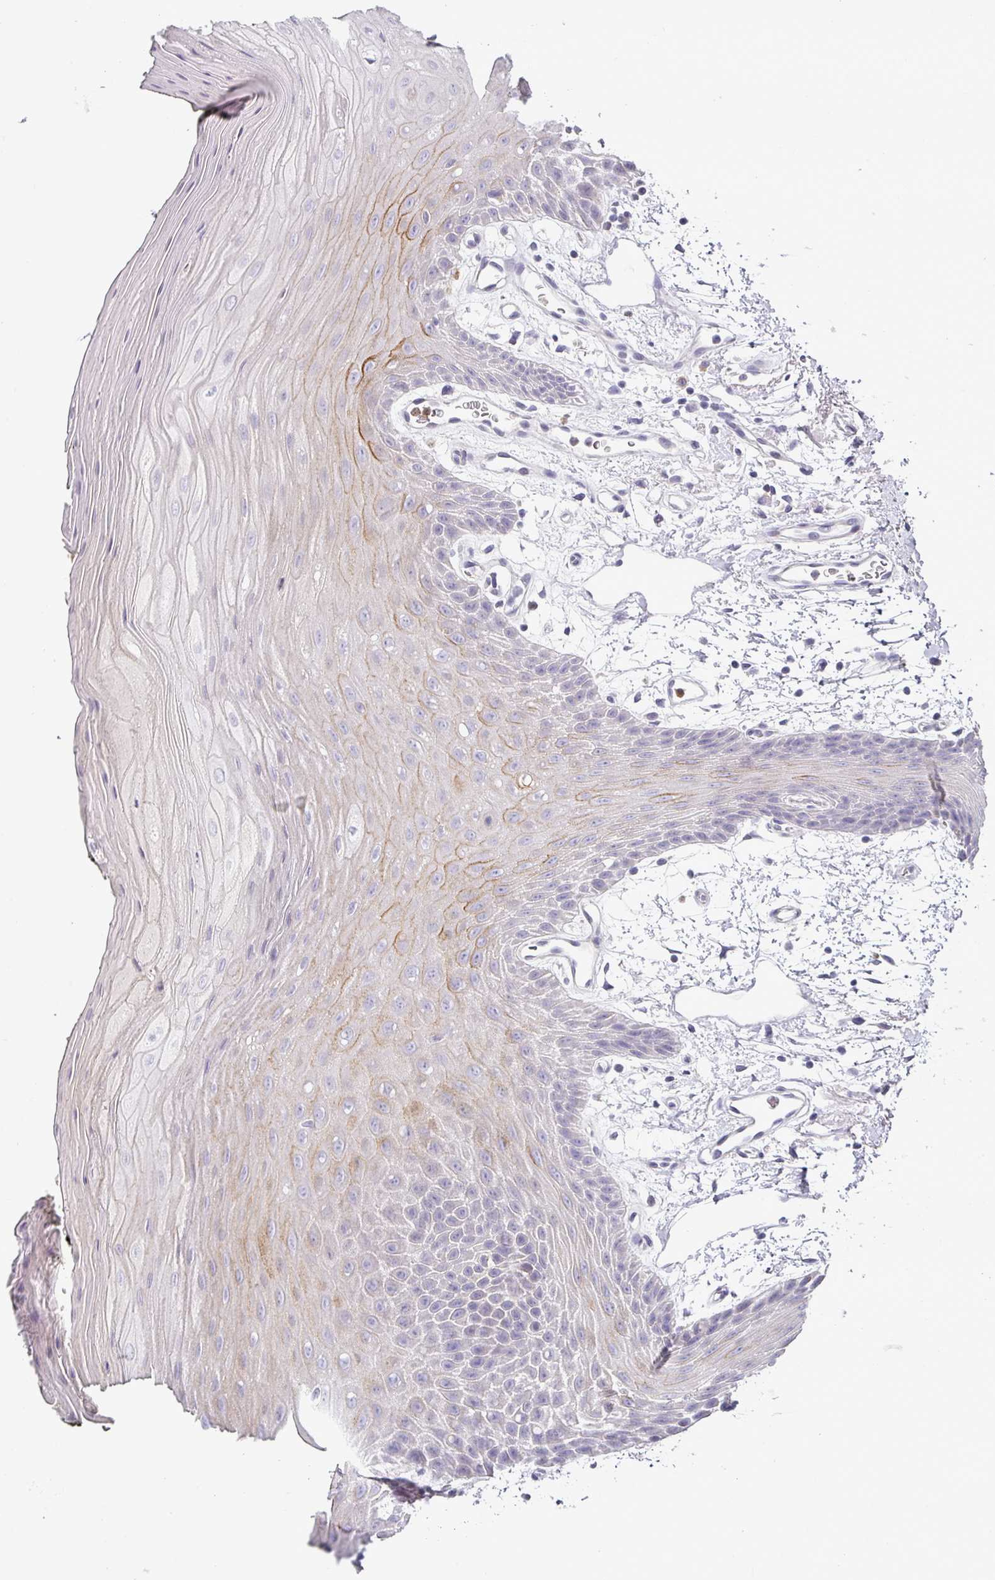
{"staining": {"intensity": "moderate", "quantity": "<25%", "location": "cytoplasmic/membranous"}, "tissue": "oral mucosa", "cell_type": "Squamous epithelial cells", "image_type": "normal", "snomed": [{"axis": "morphology", "description": "Normal tissue, NOS"}, {"axis": "topography", "description": "Oral tissue"}, {"axis": "topography", "description": "Tounge, NOS"}], "caption": "DAB (3,3'-diaminobenzidine) immunohistochemical staining of unremarkable human oral mucosa demonstrates moderate cytoplasmic/membranous protein expression in approximately <25% of squamous epithelial cells.", "gene": "BTLA", "patient": {"sex": "female", "age": 59}}